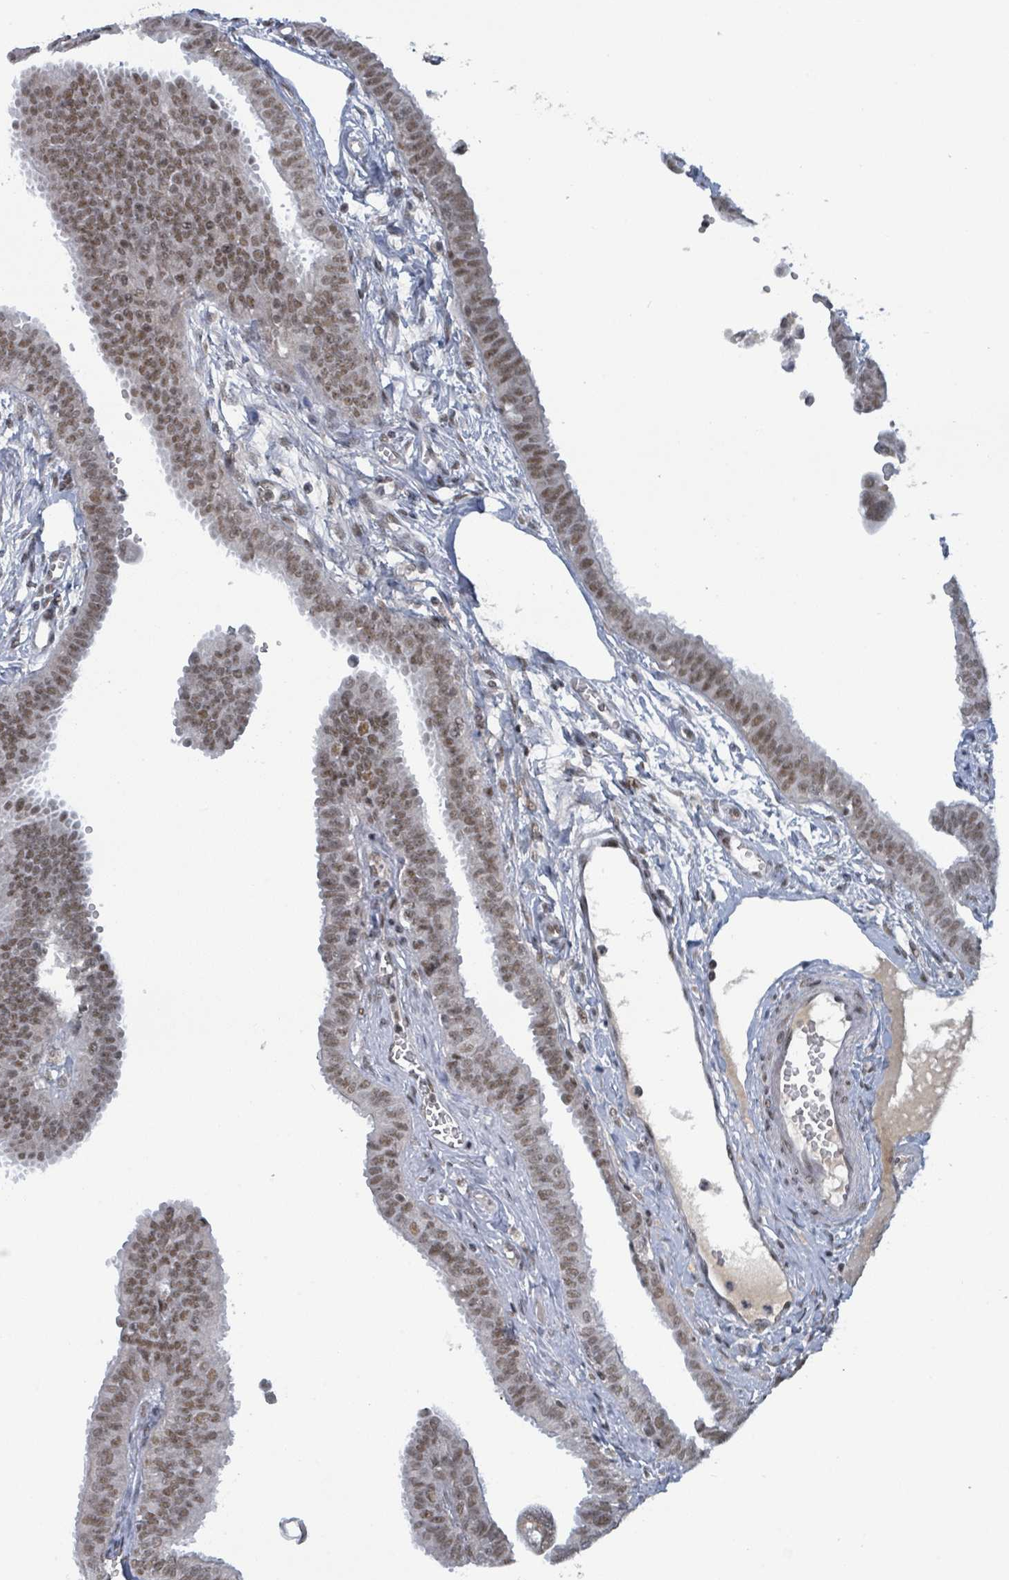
{"staining": {"intensity": "moderate", "quantity": ">75%", "location": "nuclear"}, "tissue": "fallopian tube", "cell_type": "Glandular cells", "image_type": "normal", "snomed": [{"axis": "morphology", "description": "Normal tissue, NOS"}, {"axis": "morphology", "description": "Carcinoma, NOS"}, {"axis": "topography", "description": "Fallopian tube"}, {"axis": "topography", "description": "Ovary"}], "caption": "Immunohistochemical staining of normal fallopian tube exhibits moderate nuclear protein positivity in about >75% of glandular cells.", "gene": "BANP", "patient": {"sex": "female", "age": 59}}